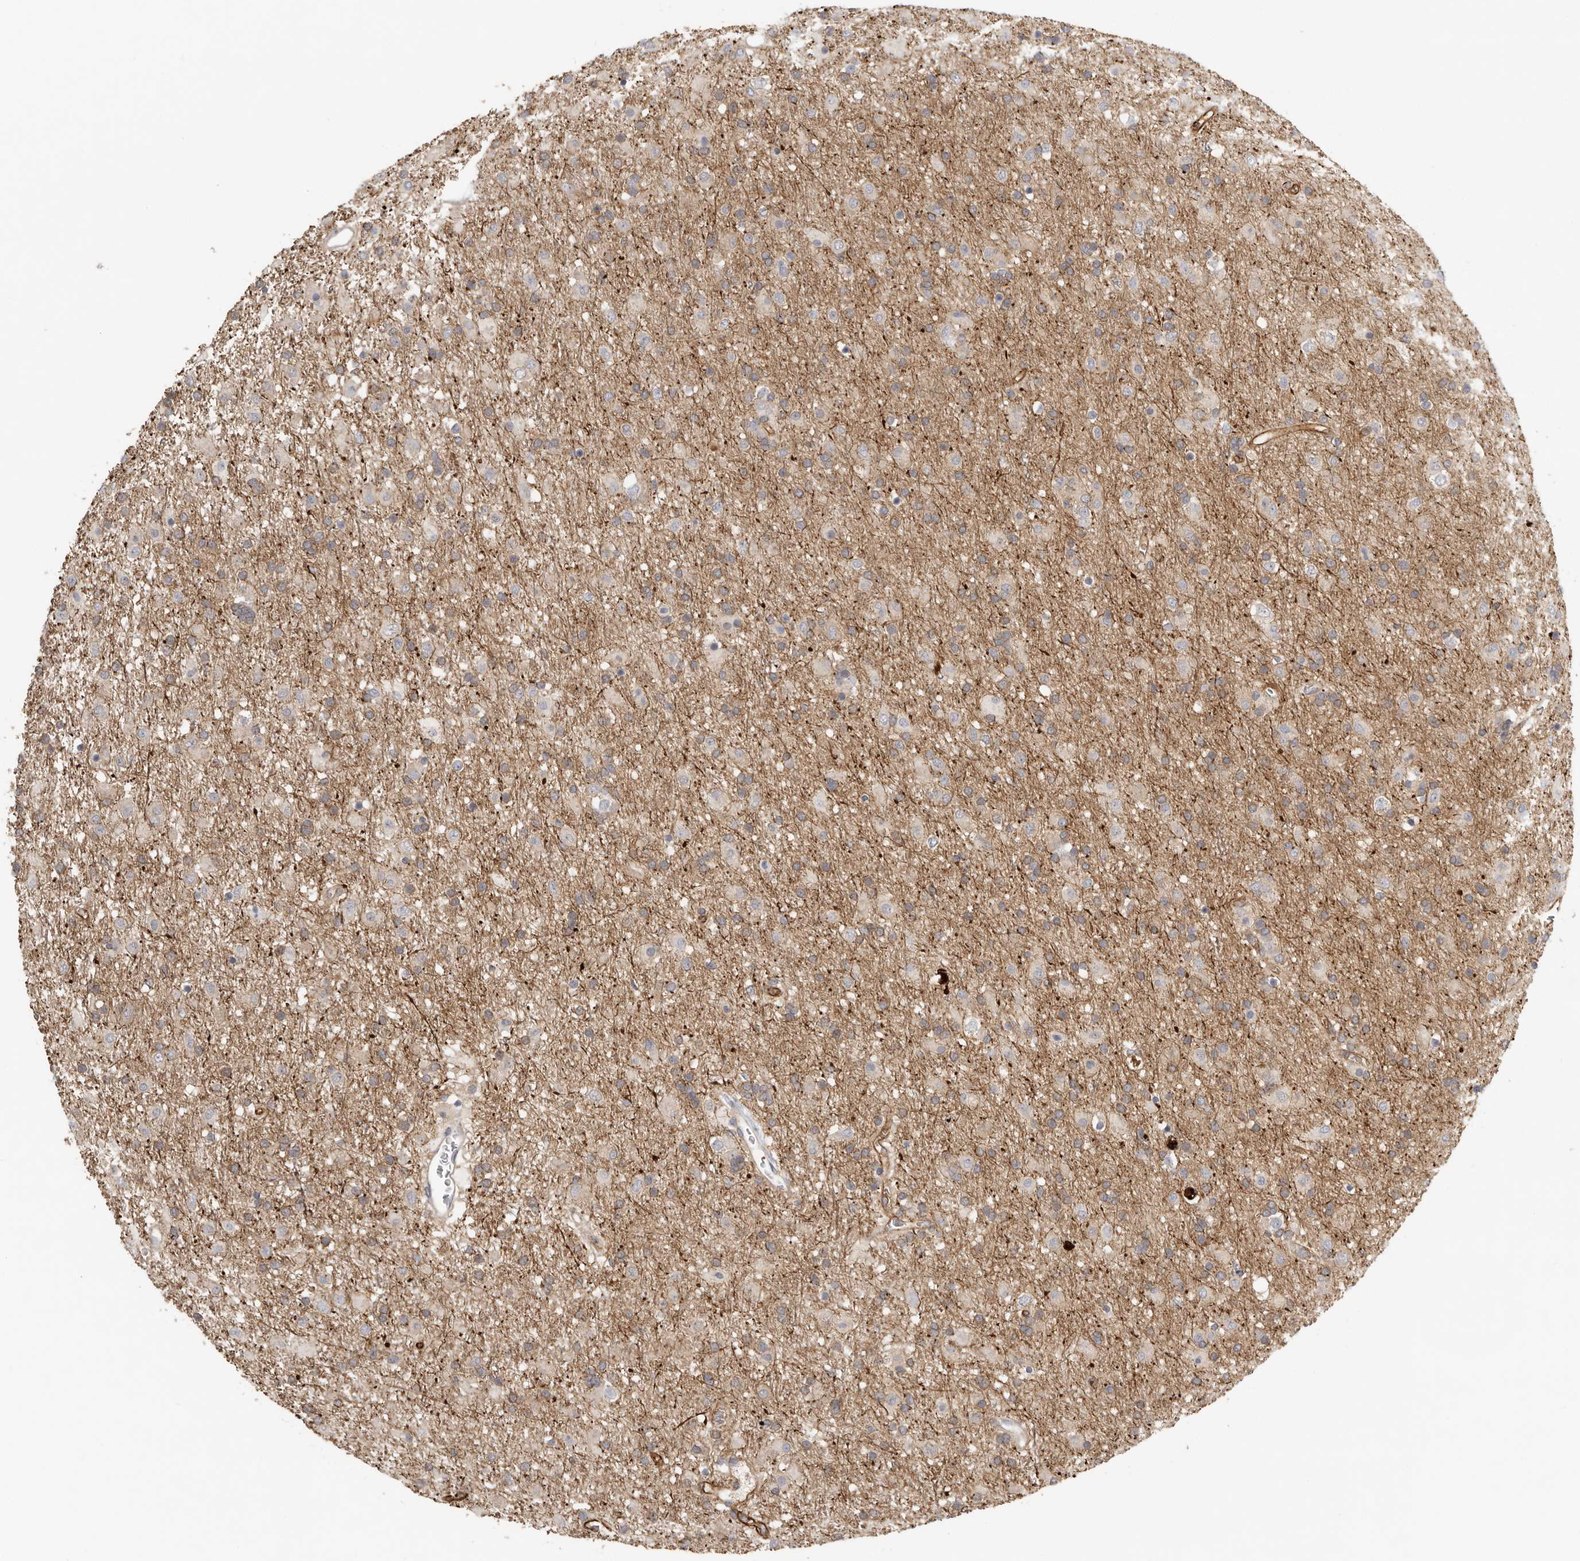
{"staining": {"intensity": "weak", "quantity": "<25%", "location": "cytoplasmic/membranous"}, "tissue": "glioma", "cell_type": "Tumor cells", "image_type": "cancer", "snomed": [{"axis": "morphology", "description": "Glioma, malignant, Low grade"}, {"axis": "topography", "description": "Brain"}], "caption": "The IHC image has no significant positivity in tumor cells of malignant glioma (low-grade) tissue.", "gene": "MSRB2", "patient": {"sex": "male", "age": 65}}